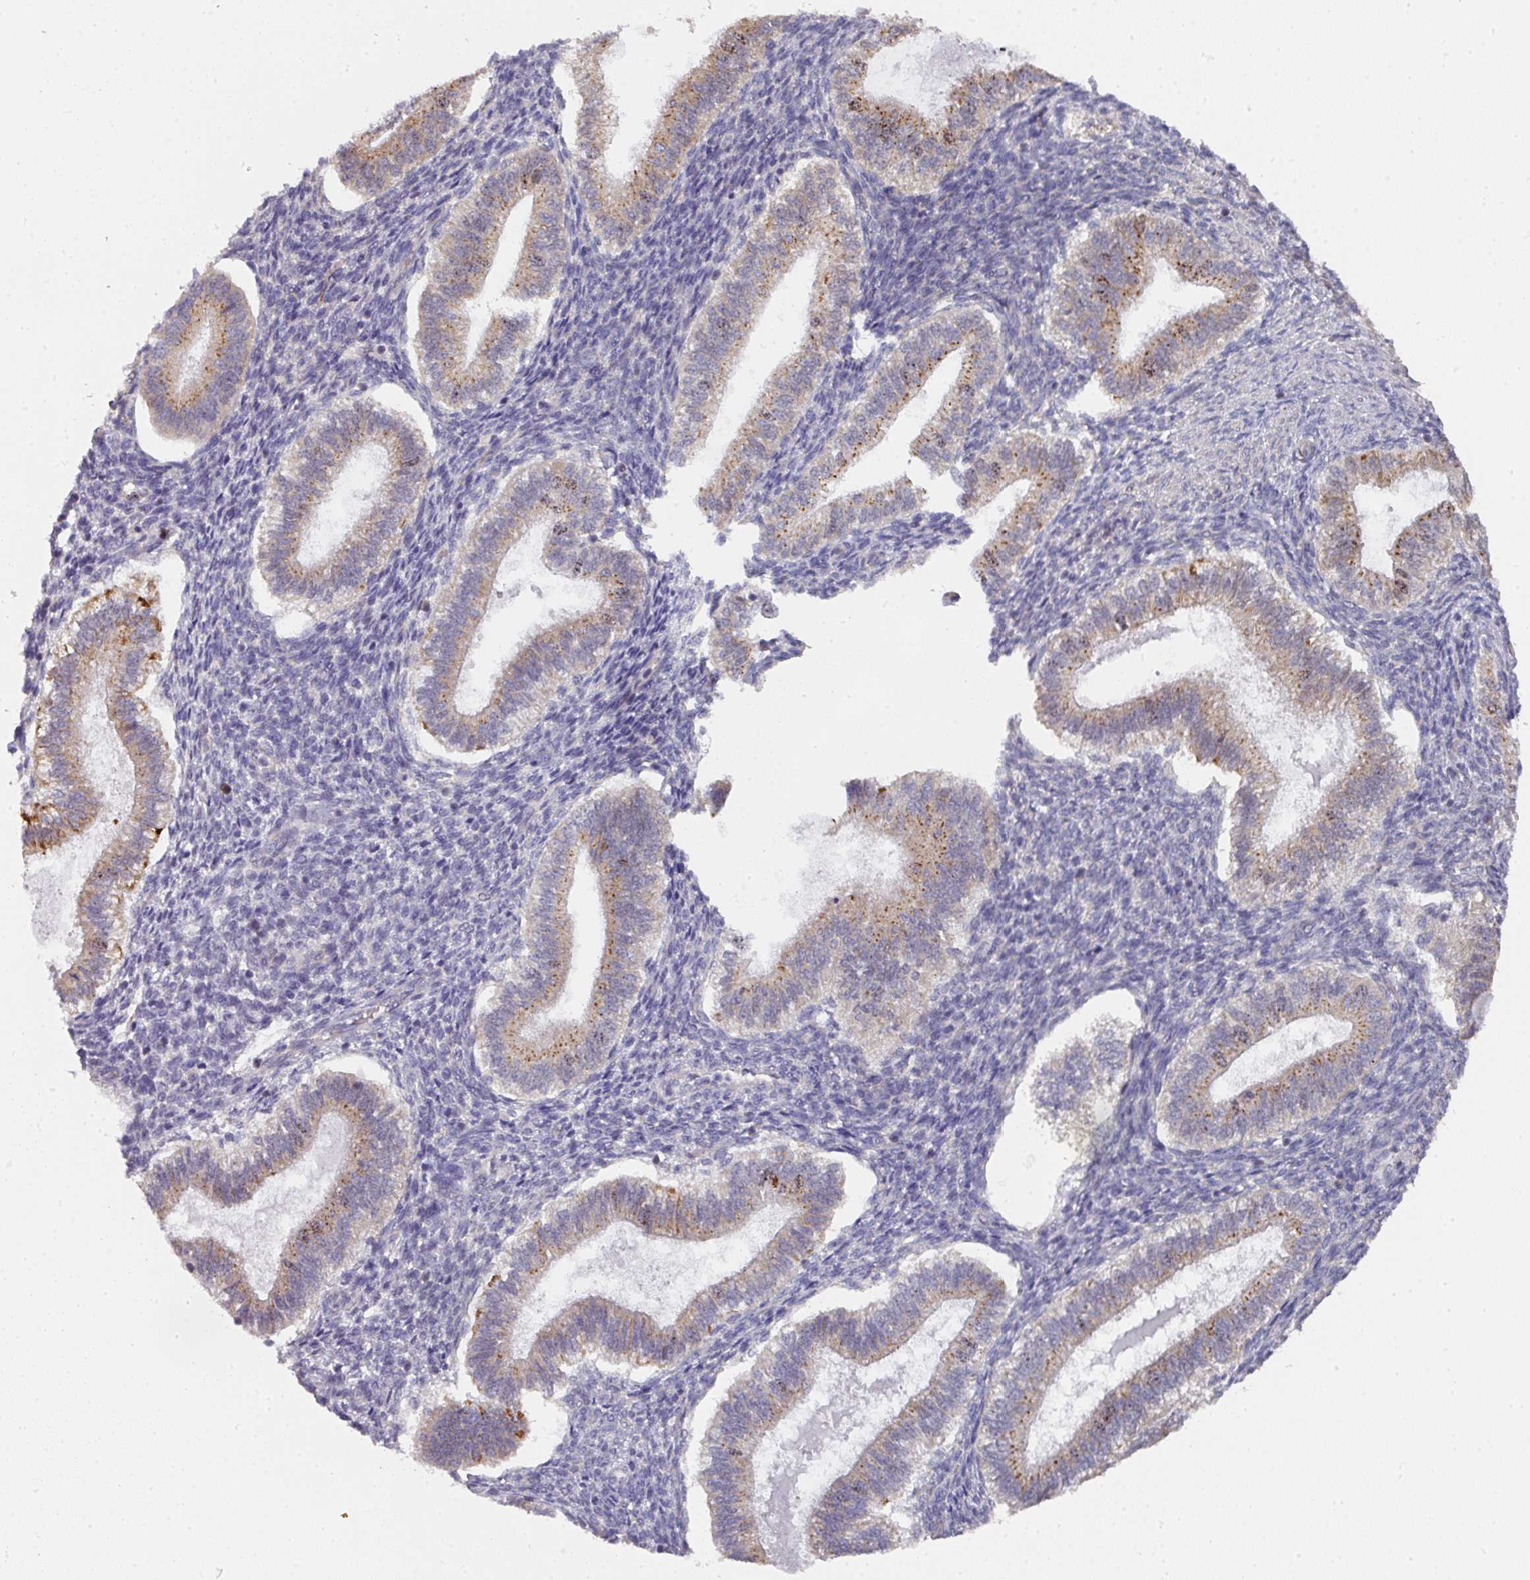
{"staining": {"intensity": "negative", "quantity": "none", "location": "none"}, "tissue": "endometrium", "cell_type": "Cells in endometrial stroma", "image_type": "normal", "snomed": [{"axis": "morphology", "description": "Normal tissue, NOS"}, {"axis": "topography", "description": "Endometrium"}], "caption": "This is a micrograph of immunohistochemistry (IHC) staining of unremarkable endometrium, which shows no staining in cells in endometrial stroma. (Brightfield microscopy of DAB (3,3'-diaminobenzidine) IHC at high magnification).", "gene": "C18orf25", "patient": {"sex": "female", "age": 25}}